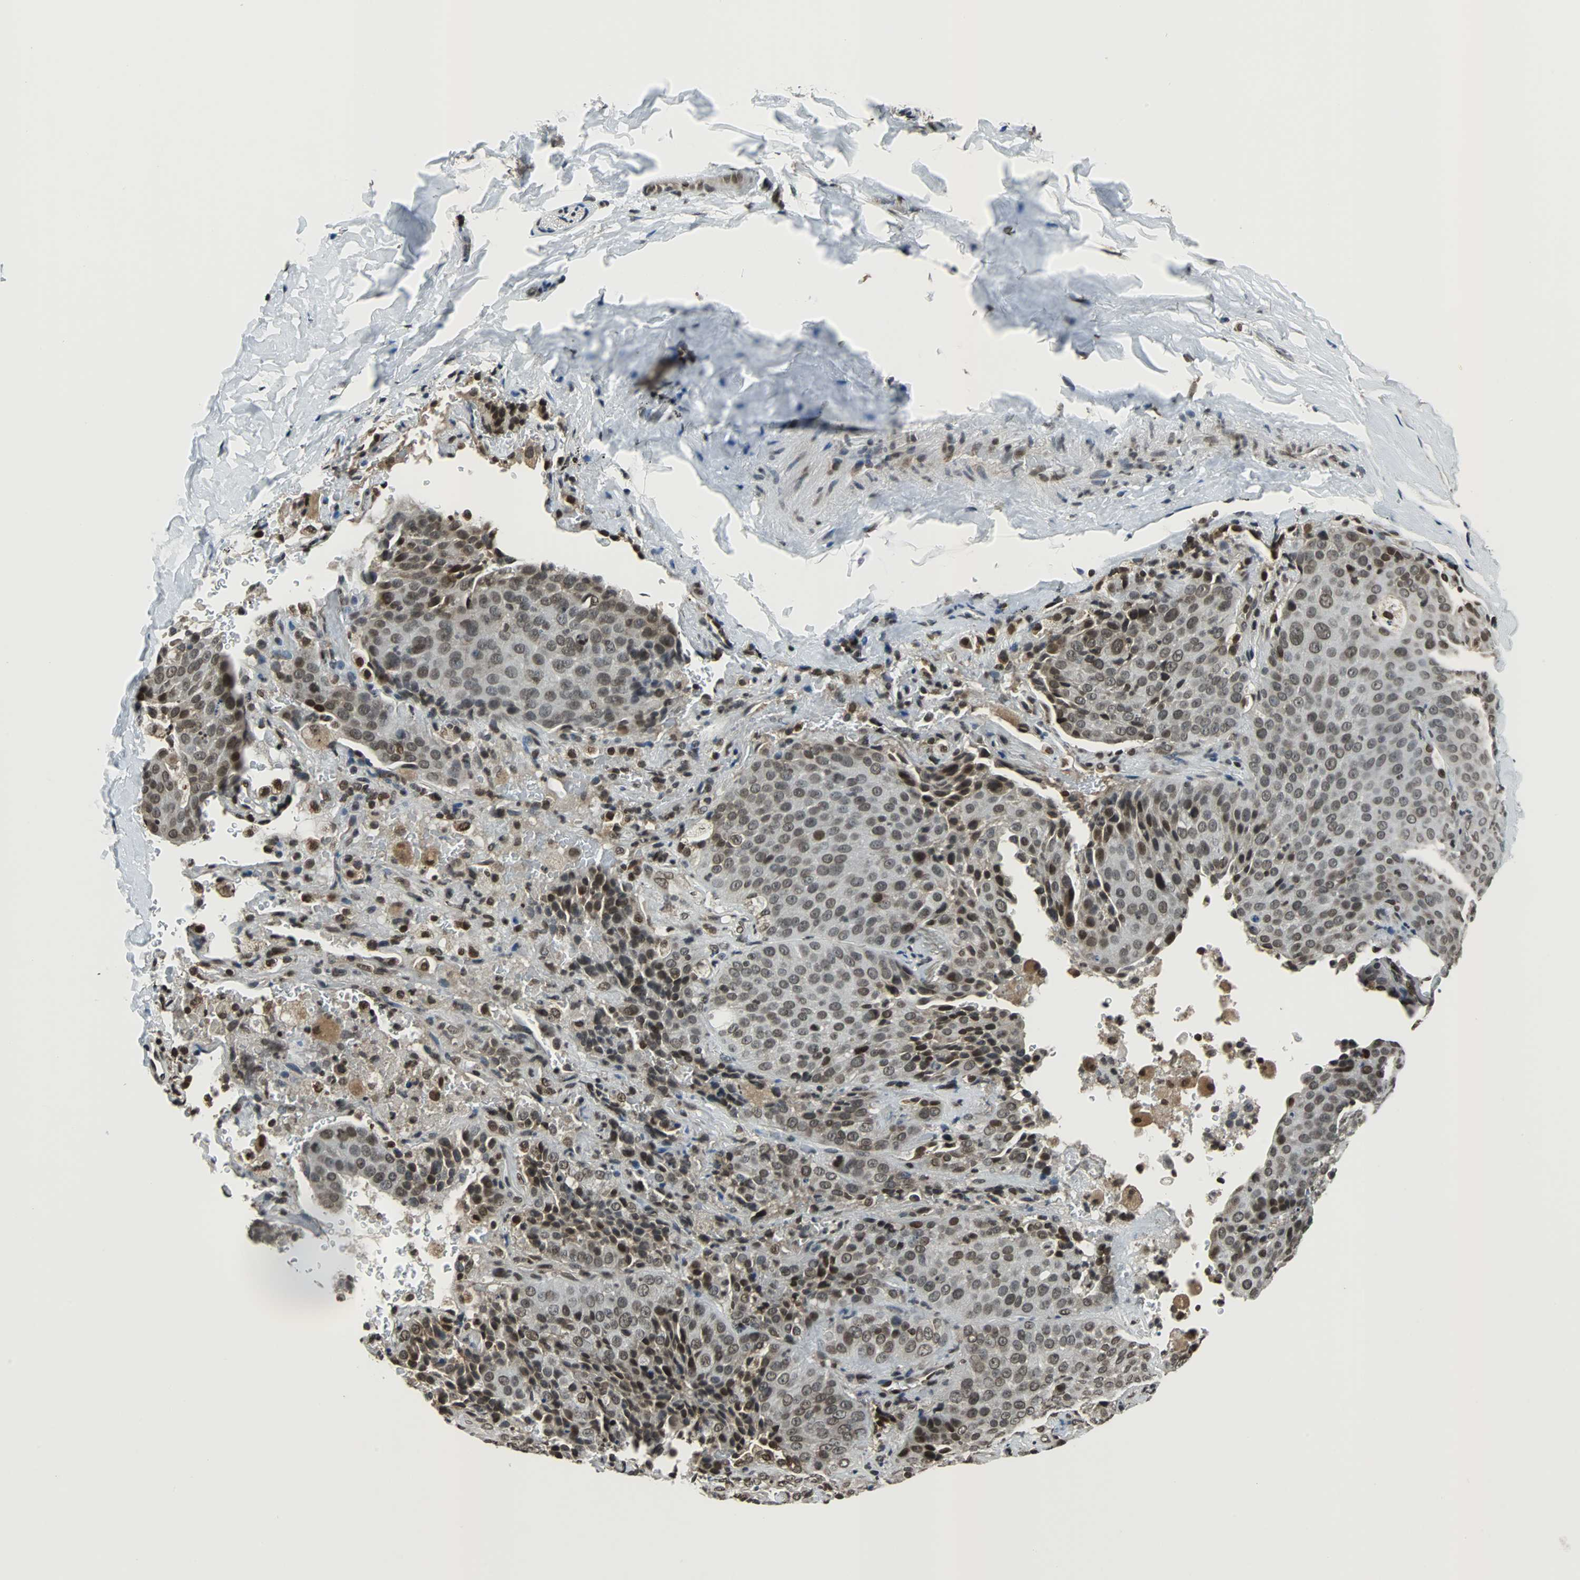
{"staining": {"intensity": "moderate", "quantity": ">75%", "location": "nuclear"}, "tissue": "lung cancer", "cell_type": "Tumor cells", "image_type": "cancer", "snomed": [{"axis": "morphology", "description": "Squamous cell carcinoma, NOS"}, {"axis": "topography", "description": "Lung"}], "caption": "This histopathology image shows immunohistochemistry staining of lung cancer, with medium moderate nuclear staining in about >75% of tumor cells.", "gene": "REST", "patient": {"sex": "male", "age": 54}}